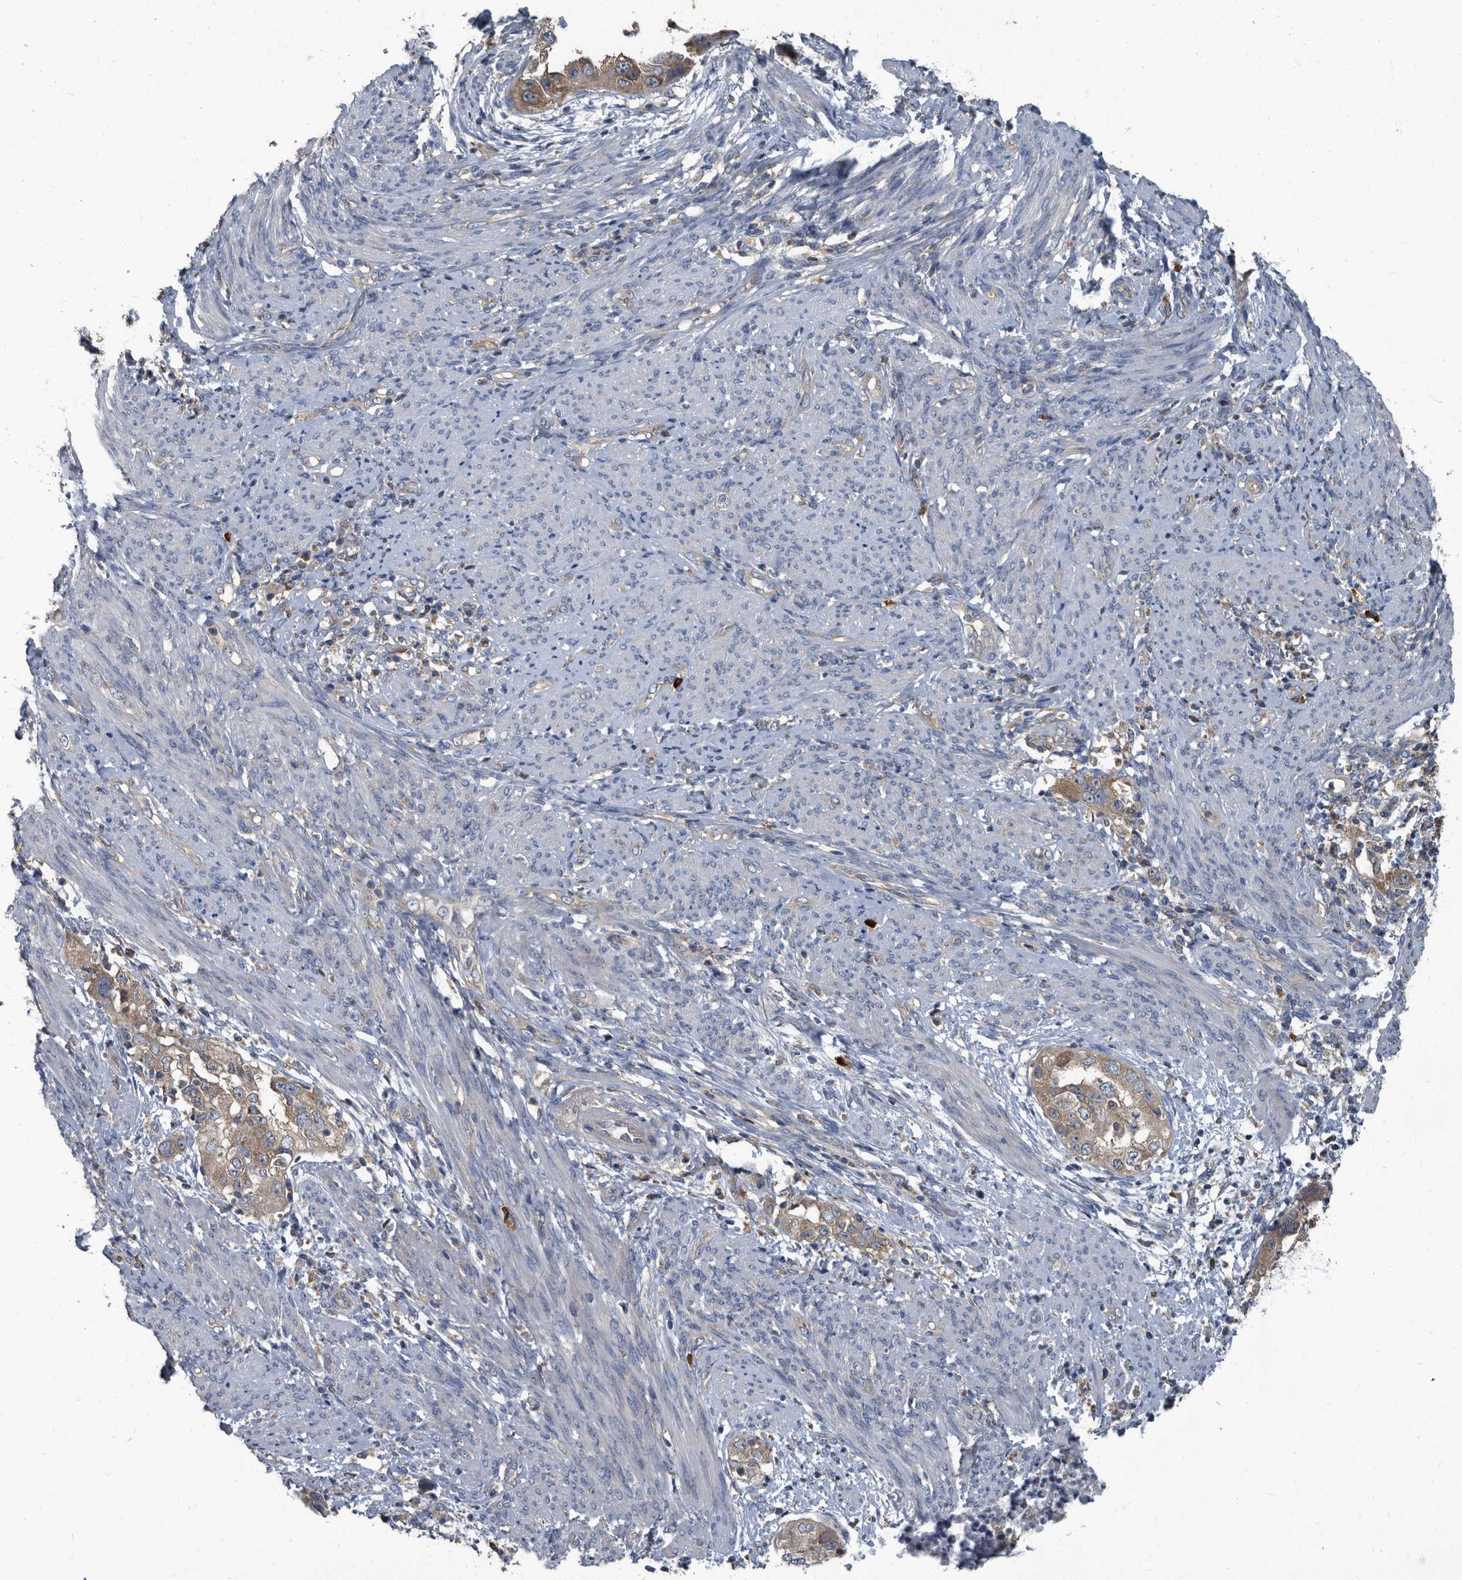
{"staining": {"intensity": "moderate", "quantity": ">75%", "location": "cytoplasmic/membranous"}, "tissue": "endometrial cancer", "cell_type": "Tumor cells", "image_type": "cancer", "snomed": [{"axis": "morphology", "description": "Adenocarcinoma, NOS"}, {"axis": "topography", "description": "Endometrium"}], "caption": "IHC of adenocarcinoma (endometrial) demonstrates medium levels of moderate cytoplasmic/membranous staining in about >75% of tumor cells. The protein of interest is shown in brown color, while the nuclei are stained blue.", "gene": "CDV3", "patient": {"sex": "female", "age": 85}}